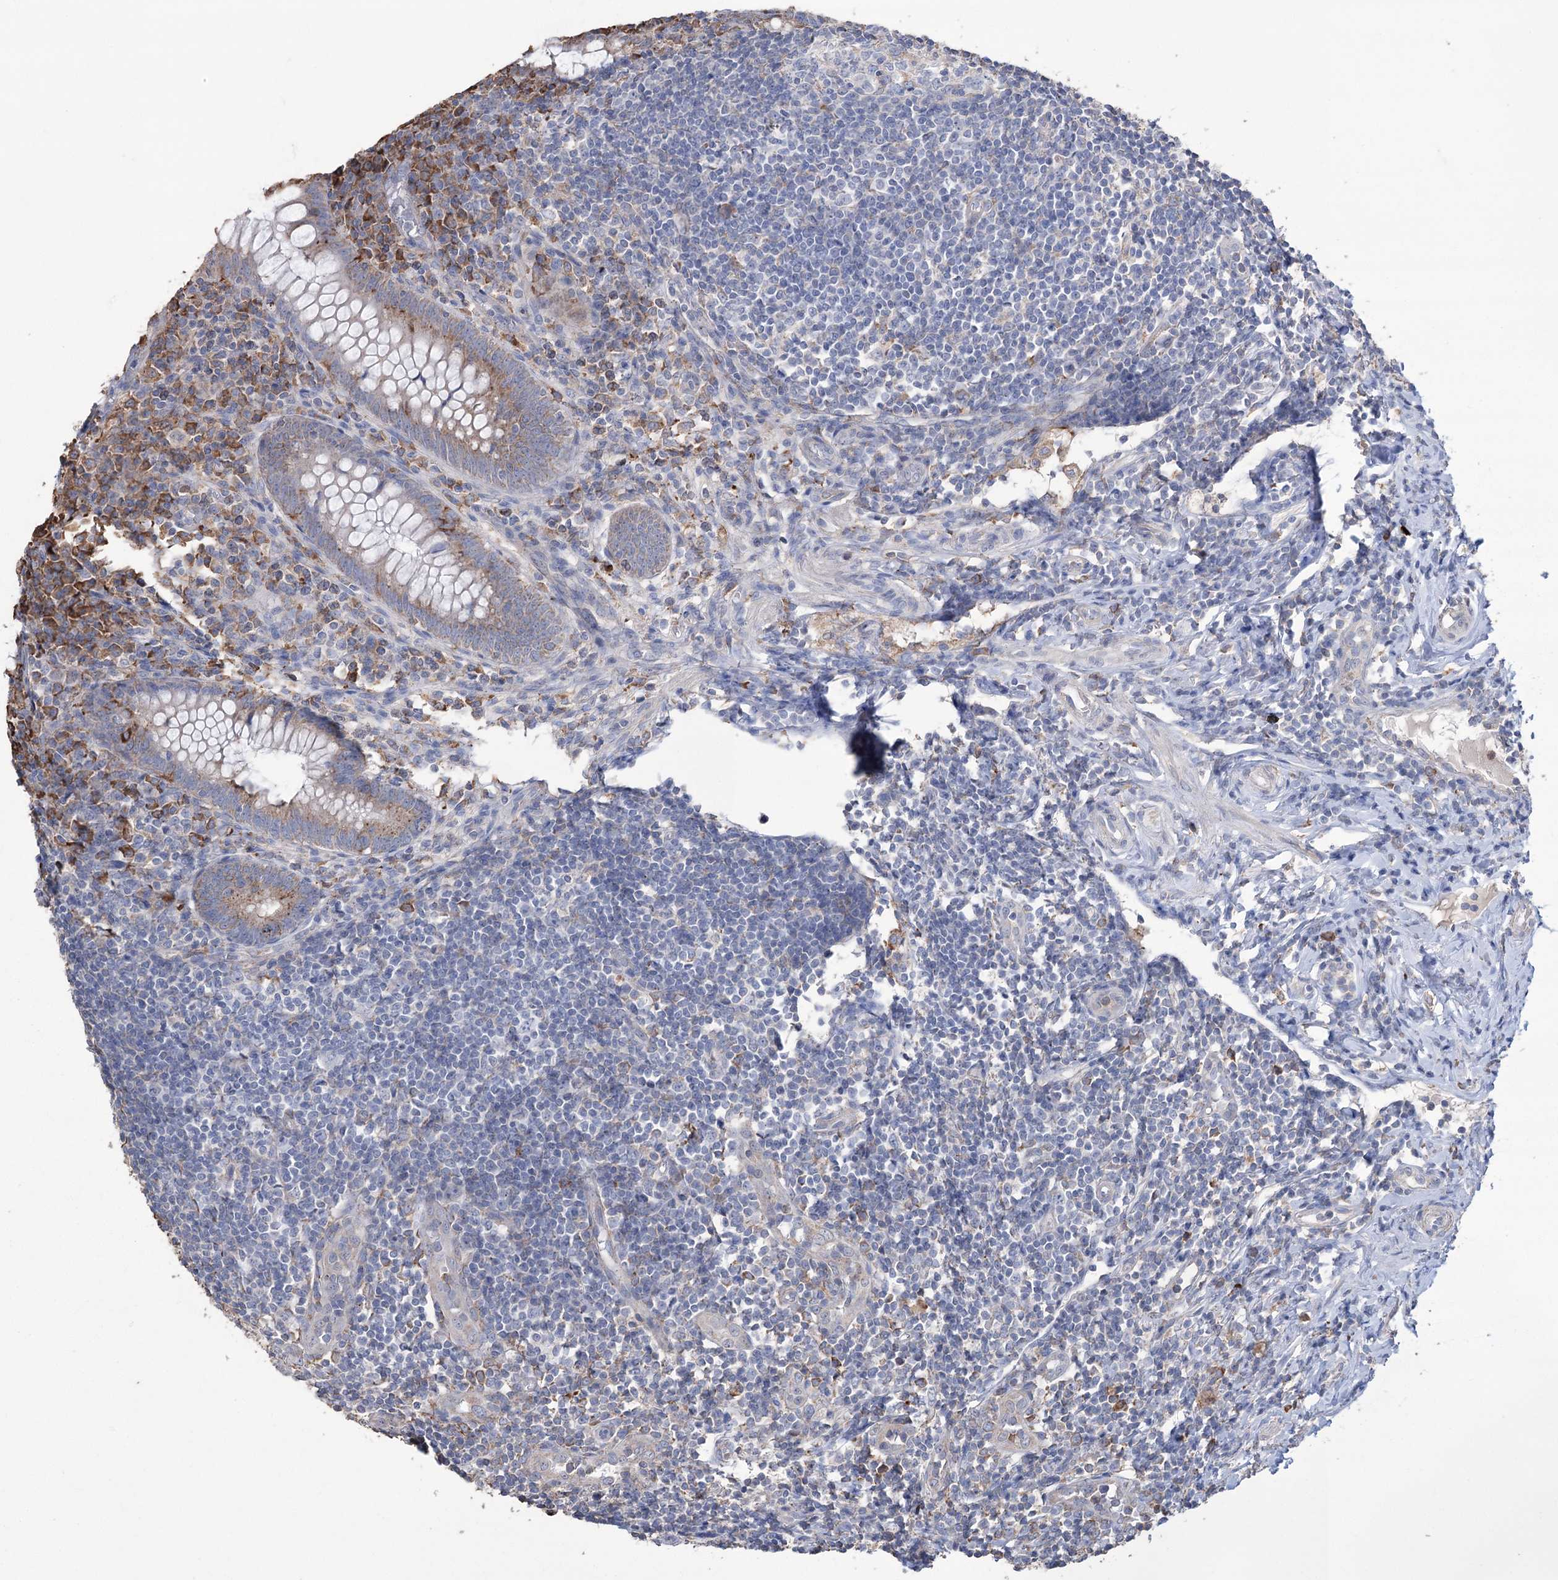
{"staining": {"intensity": "moderate", "quantity": ">75%", "location": "cytoplasmic/membranous"}, "tissue": "appendix", "cell_type": "Glandular cells", "image_type": "normal", "snomed": [{"axis": "morphology", "description": "Normal tissue, NOS"}, {"axis": "topography", "description": "Appendix"}], "caption": "Immunohistochemistry (IHC) staining of unremarkable appendix, which demonstrates medium levels of moderate cytoplasmic/membranous expression in about >75% of glandular cells indicating moderate cytoplasmic/membranous protein positivity. The staining was performed using DAB (3,3'-diaminobenzidine) (brown) for protein detection and nuclei were counterstained in hematoxylin (blue).", "gene": "TRIM71", "patient": {"sex": "female", "age": 33}}